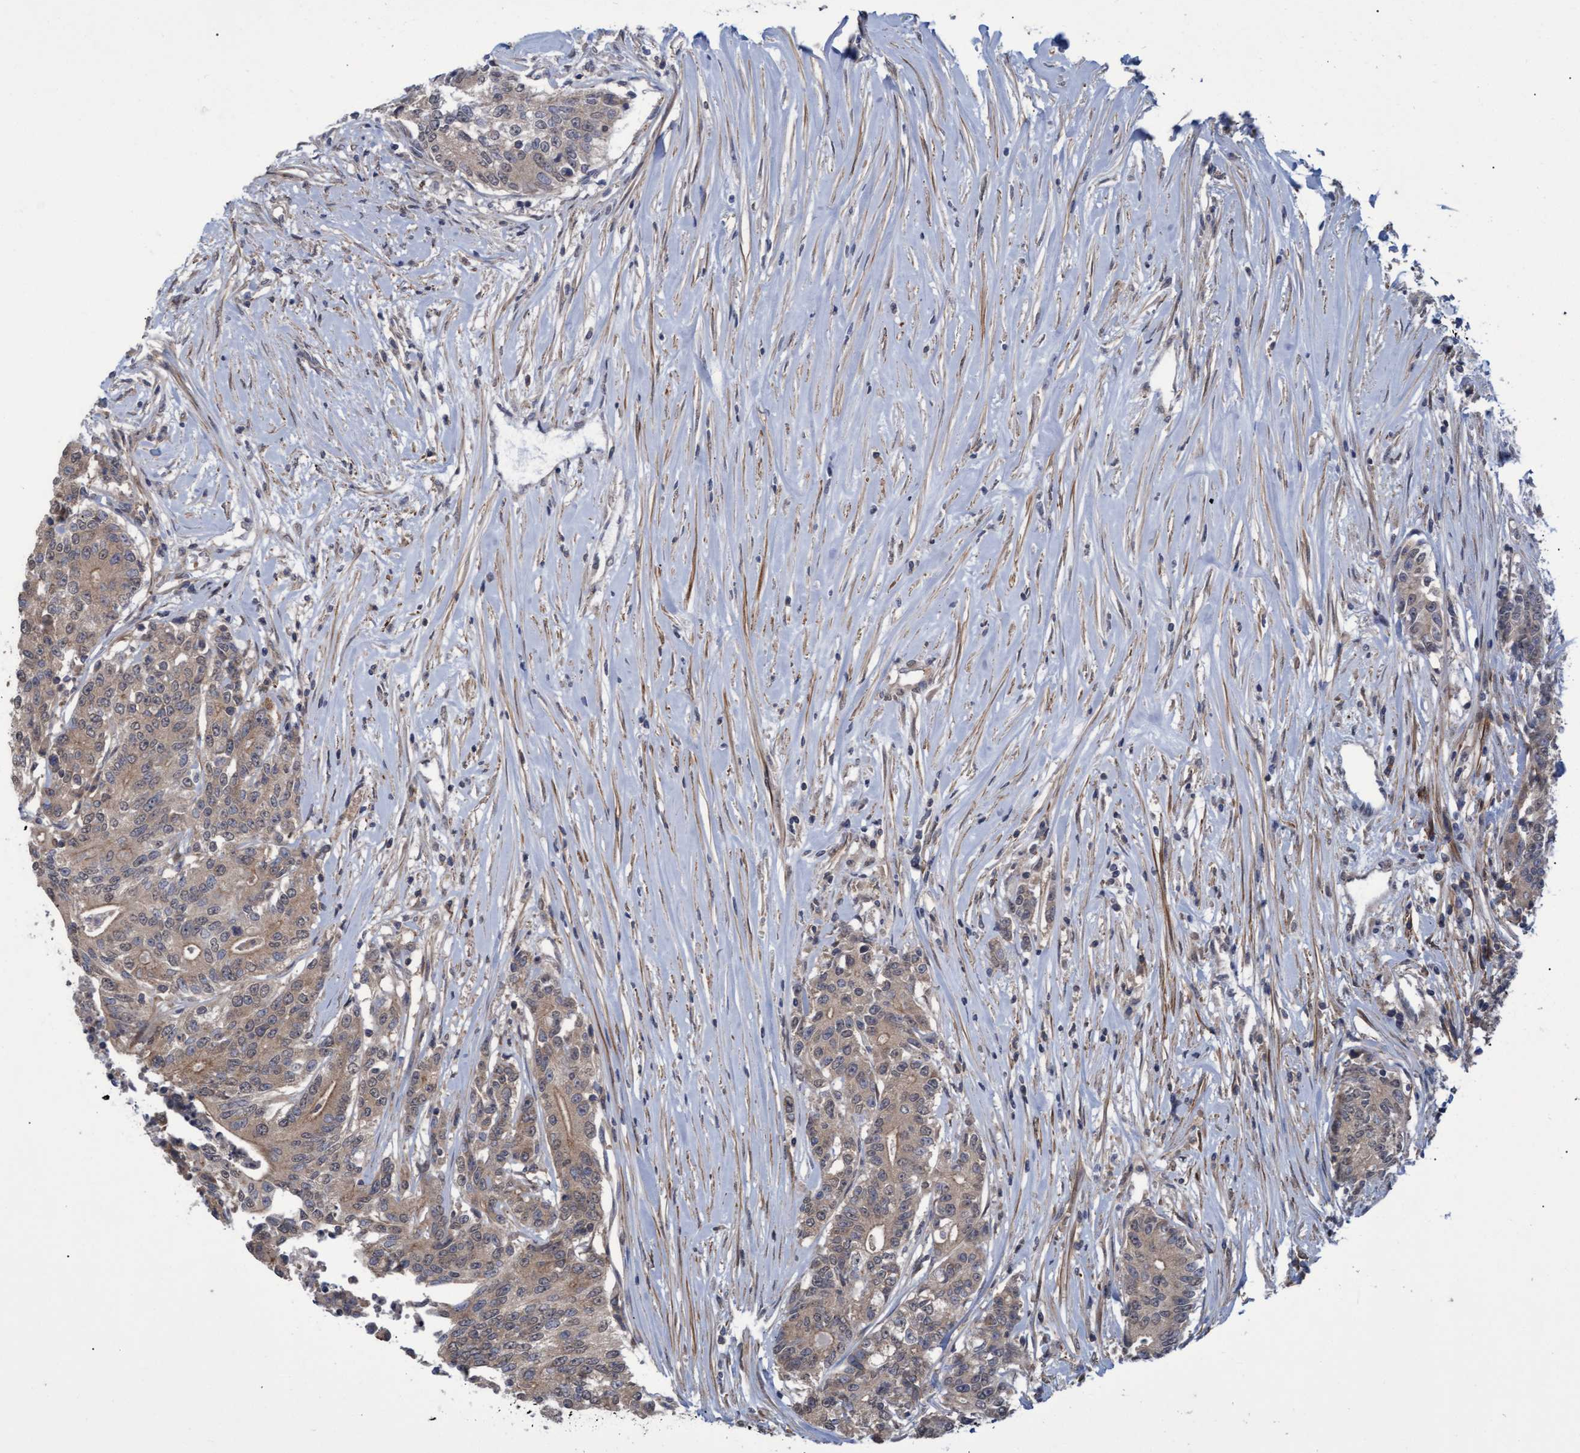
{"staining": {"intensity": "weak", "quantity": "25%-75%", "location": "cytoplasmic/membranous"}, "tissue": "colorectal cancer", "cell_type": "Tumor cells", "image_type": "cancer", "snomed": [{"axis": "morphology", "description": "Adenocarcinoma, NOS"}, {"axis": "topography", "description": "Colon"}], "caption": "Adenocarcinoma (colorectal) stained with DAB immunohistochemistry exhibits low levels of weak cytoplasmic/membranous expression in approximately 25%-75% of tumor cells. (Brightfield microscopy of DAB IHC at high magnification).", "gene": "NAA15", "patient": {"sex": "female", "age": 77}}